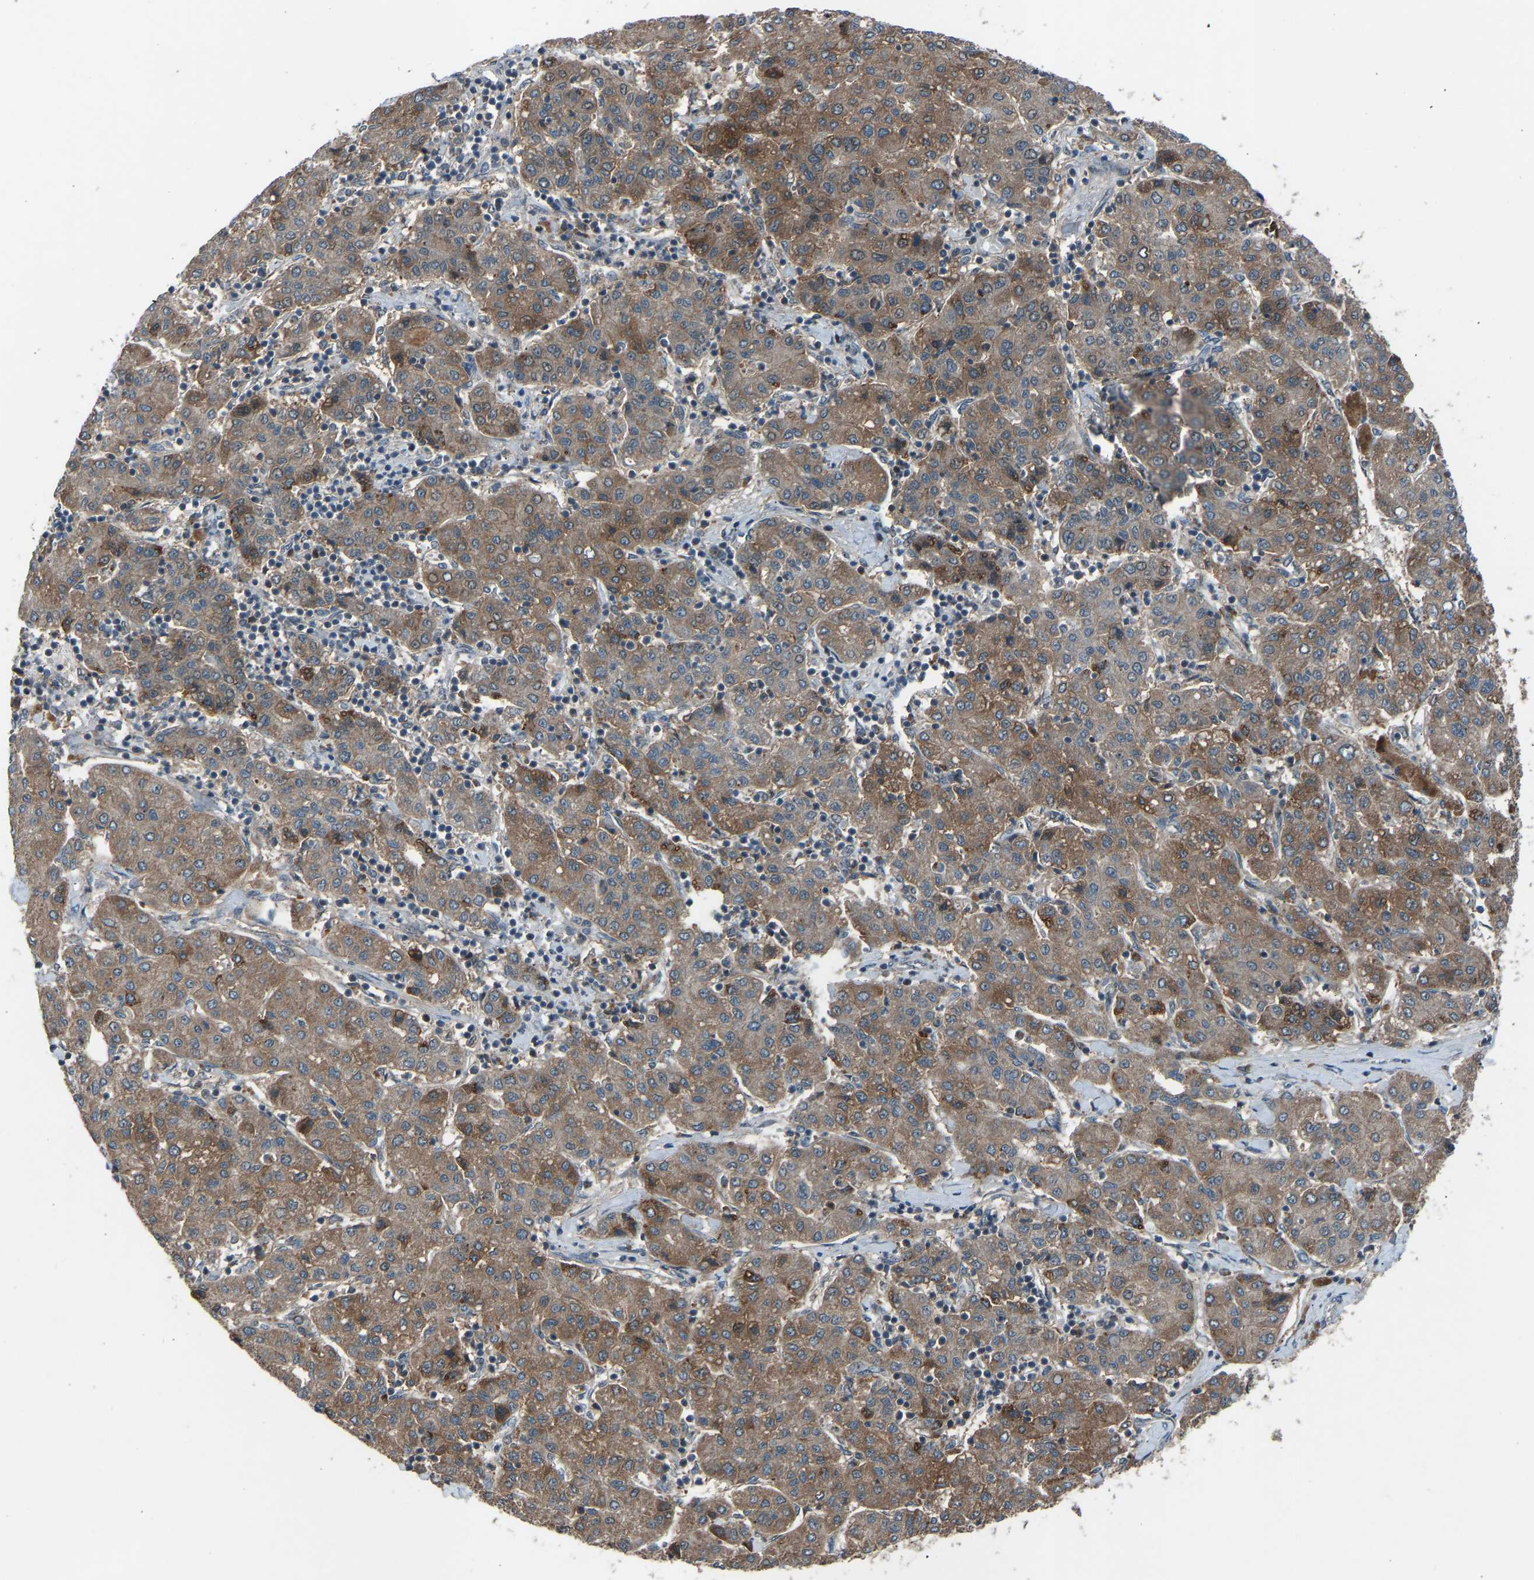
{"staining": {"intensity": "moderate", "quantity": ">75%", "location": "cytoplasmic/membranous"}, "tissue": "liver cancer", "cell_type": "Tumor cells", "image_type": "cancer", "snomed": [{"axis": "morphology", "description": "Carcinoma, Hepatocellular, NOS"}, {"axis": "topography", "description": "Liver"}], "caption": "Protein expression analysis of human liver cancer reveals moderate cytoplasmic/membranous staining in about >75% of tumor cells.", "gene": "SLC43A1", "patient": {"sex": "male", "age": 65}}